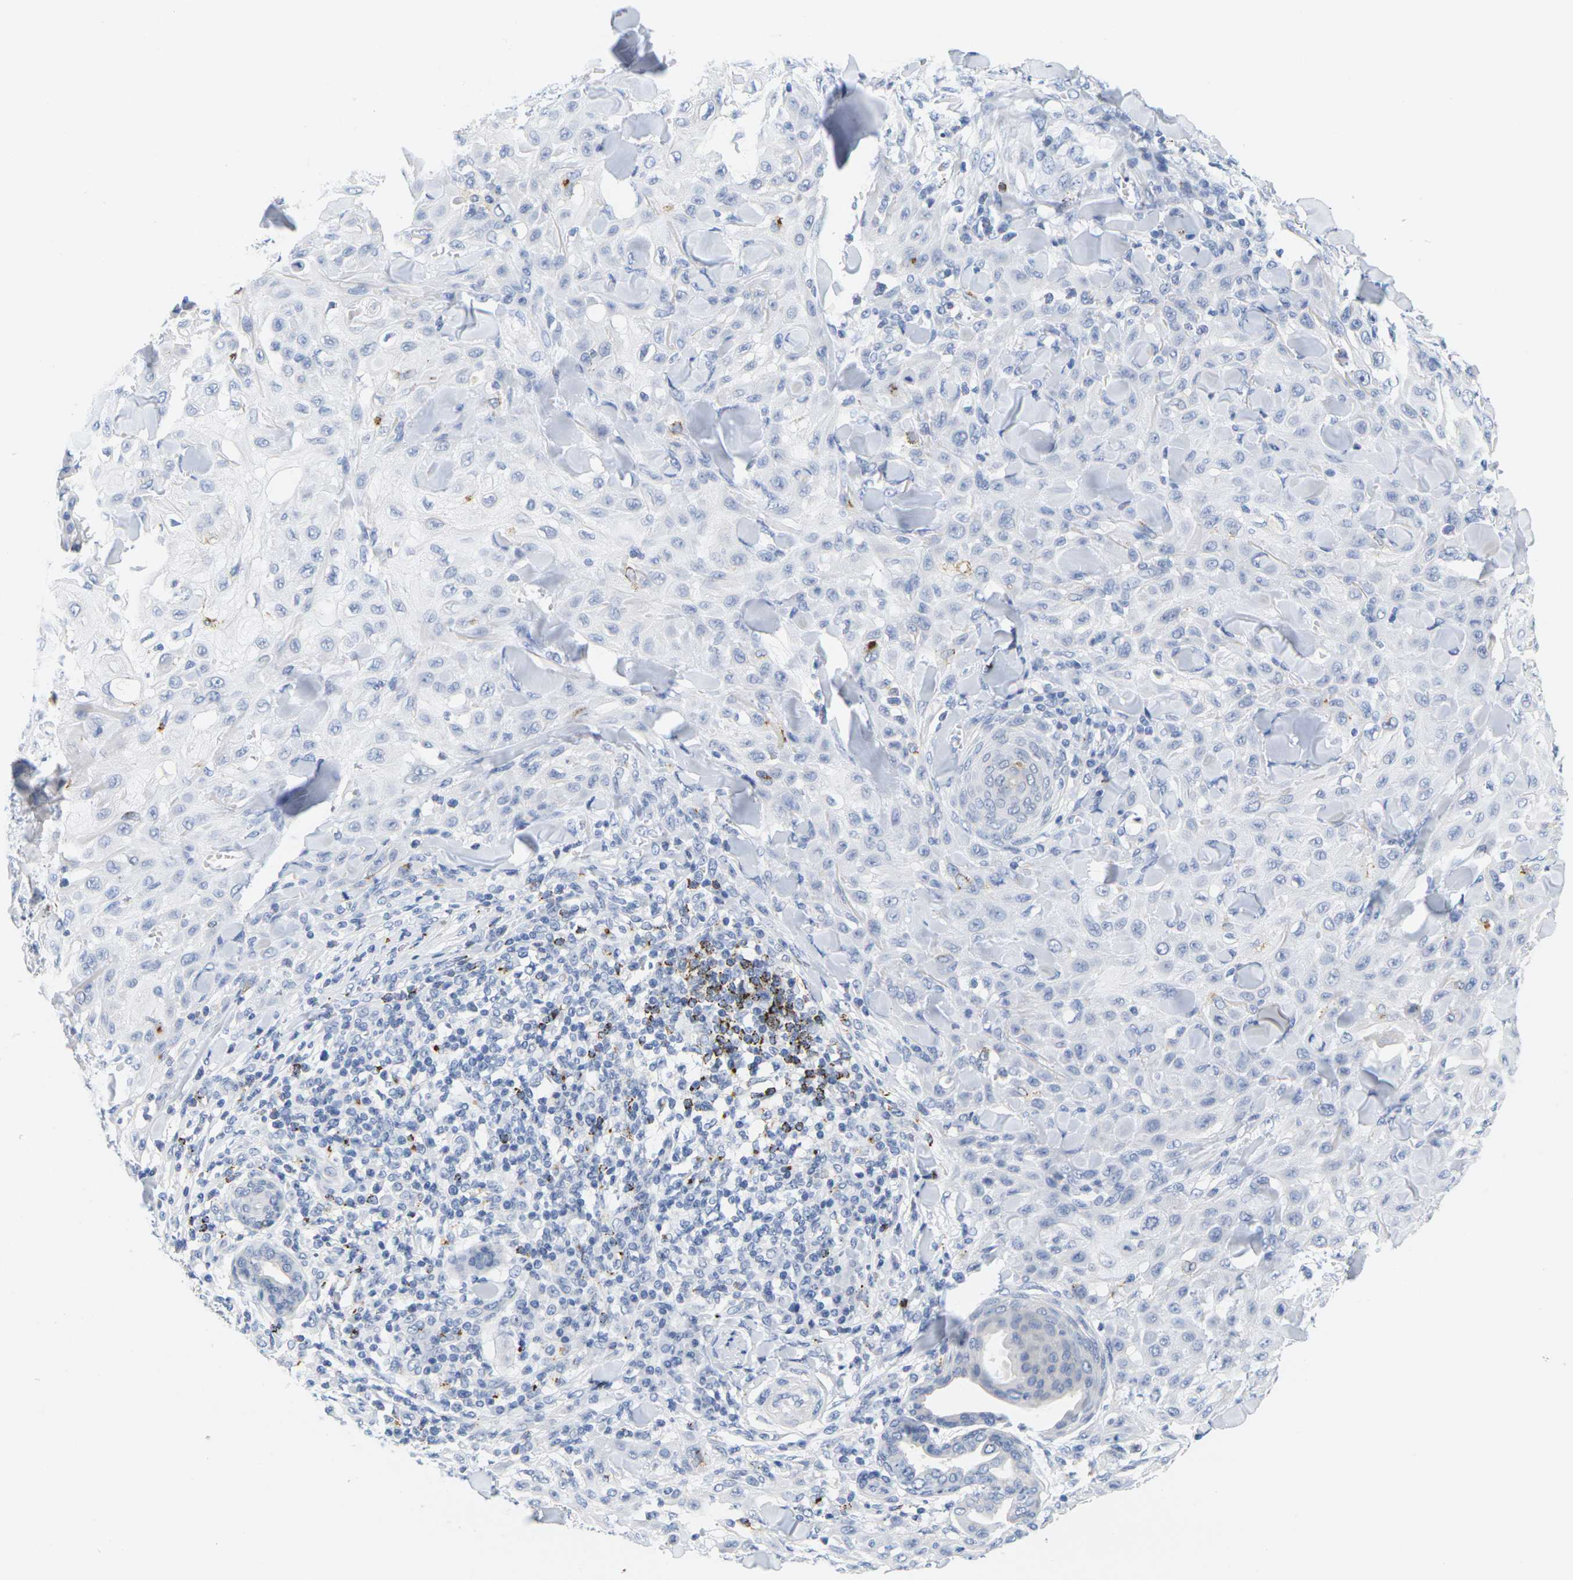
{"staining": {"intensity": "negative", "quantity": "none", "location": "none"}, "tissue": "skin cancer", "cell_type": "Tumor cells", "image_type": "cancer", "snomed": [{"axis": "morphology", "description": "Squamous cell carcinoma, NOS"}, {"axis": "topography", "description": "Skin"}], "caption": "A high-resolution photomicrograph shows immunohistochemistry (IHC) staining of skin cancer, which shows no significant positivity in tumor cells.", "gene": "HLA-DOB", "patient": {"sex": "male", "age": 24}}